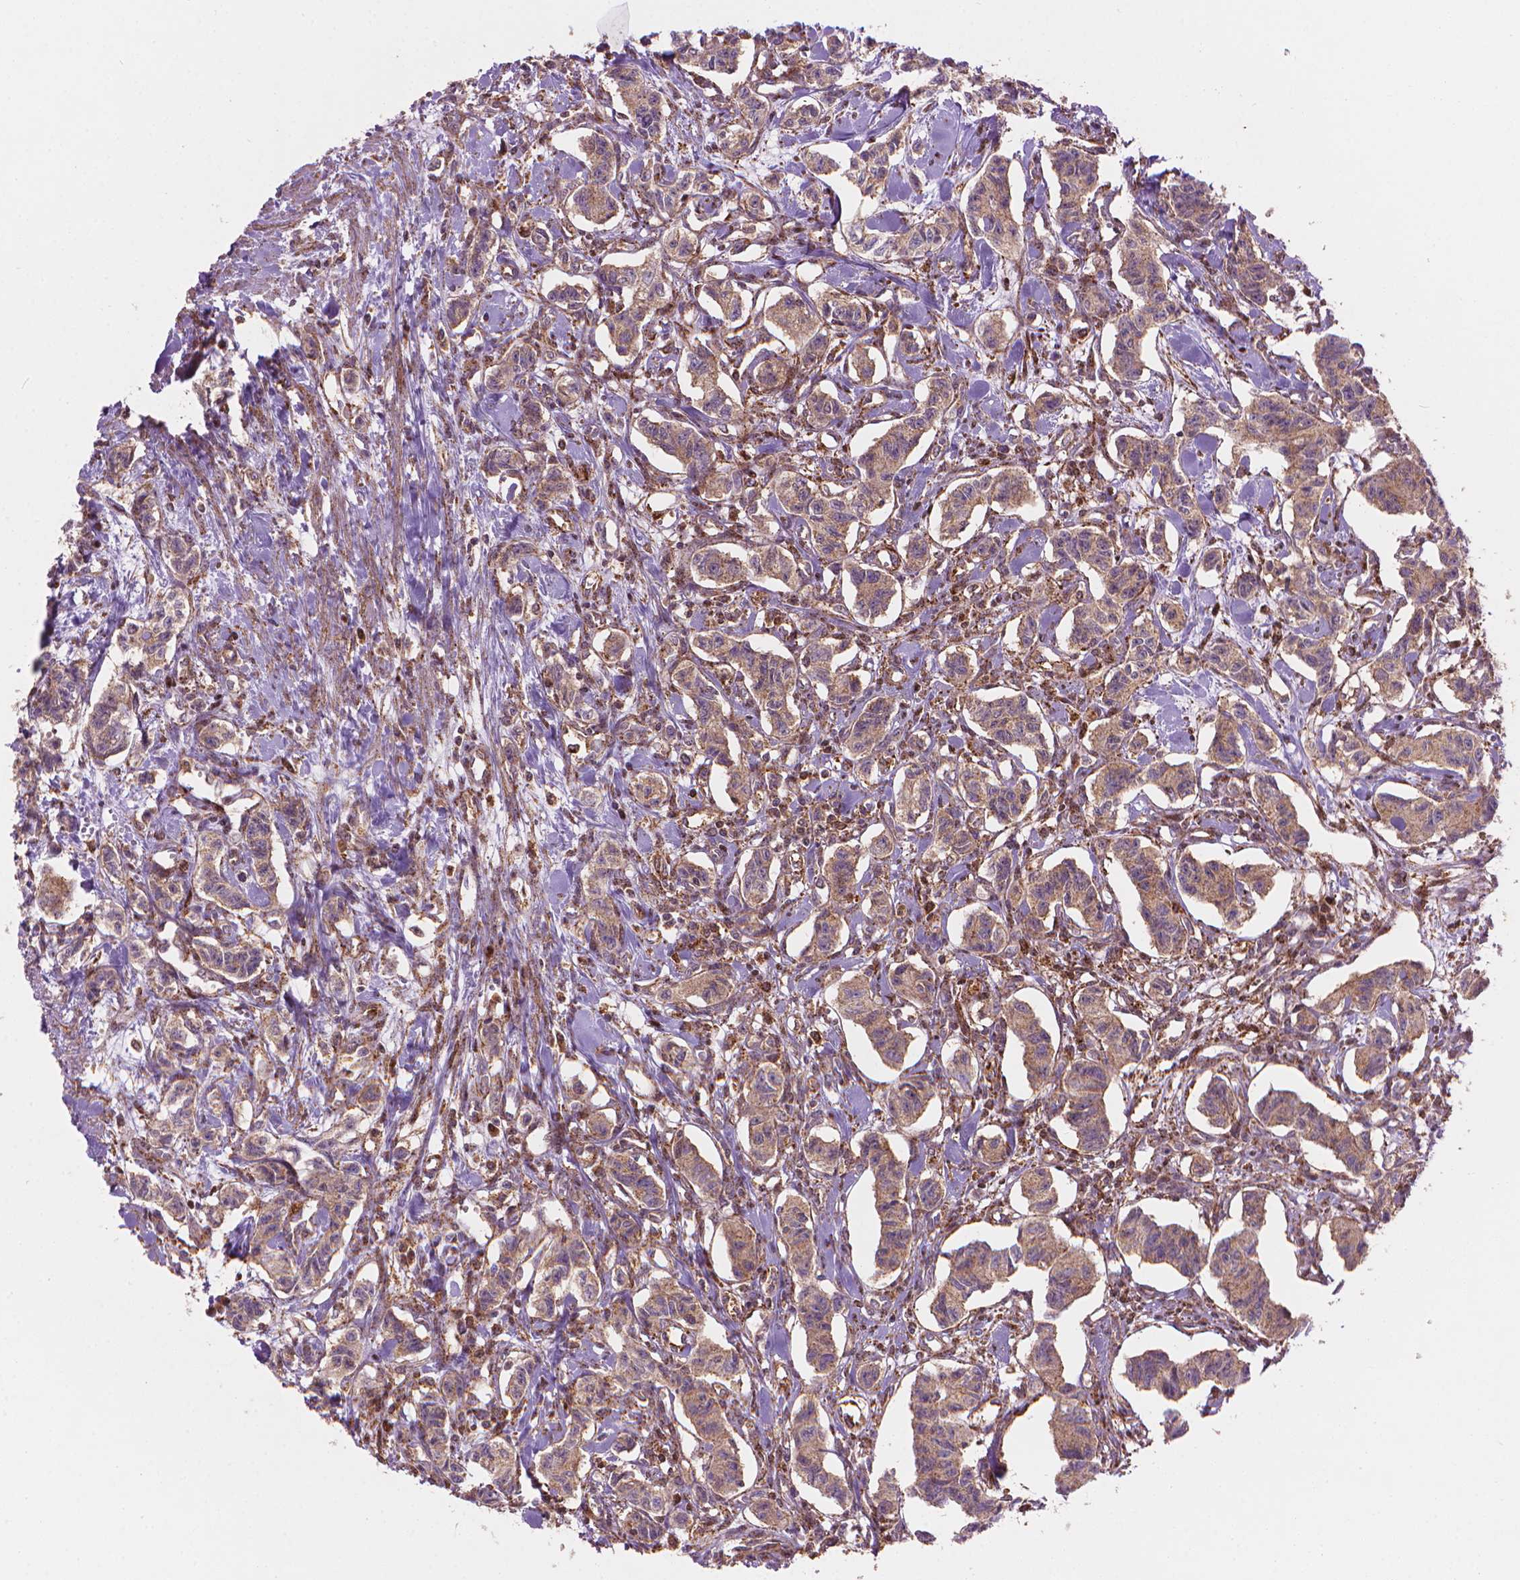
{"staining": {"intensity": "weak", "quantity": ">75%", "location": "cytoplasmic/membranous"}, "tissue": "carcinoid", "cell_type": "Tumor cells", "image_type": "cancer", "snomed": [{"axis": "morphology", "description": "Carcinoid, malignant, NOS"}, {"axis": "topography", "description": "Kidney"}], "caption": "An IHC image of neoplastic tissue is shown. Protein staining in brown labels weak cytoplasmic/membranous positivity in carcinoid within tumor cells.", "gene": "VARS2", "patient": {"sex": "female", "age": 41}}